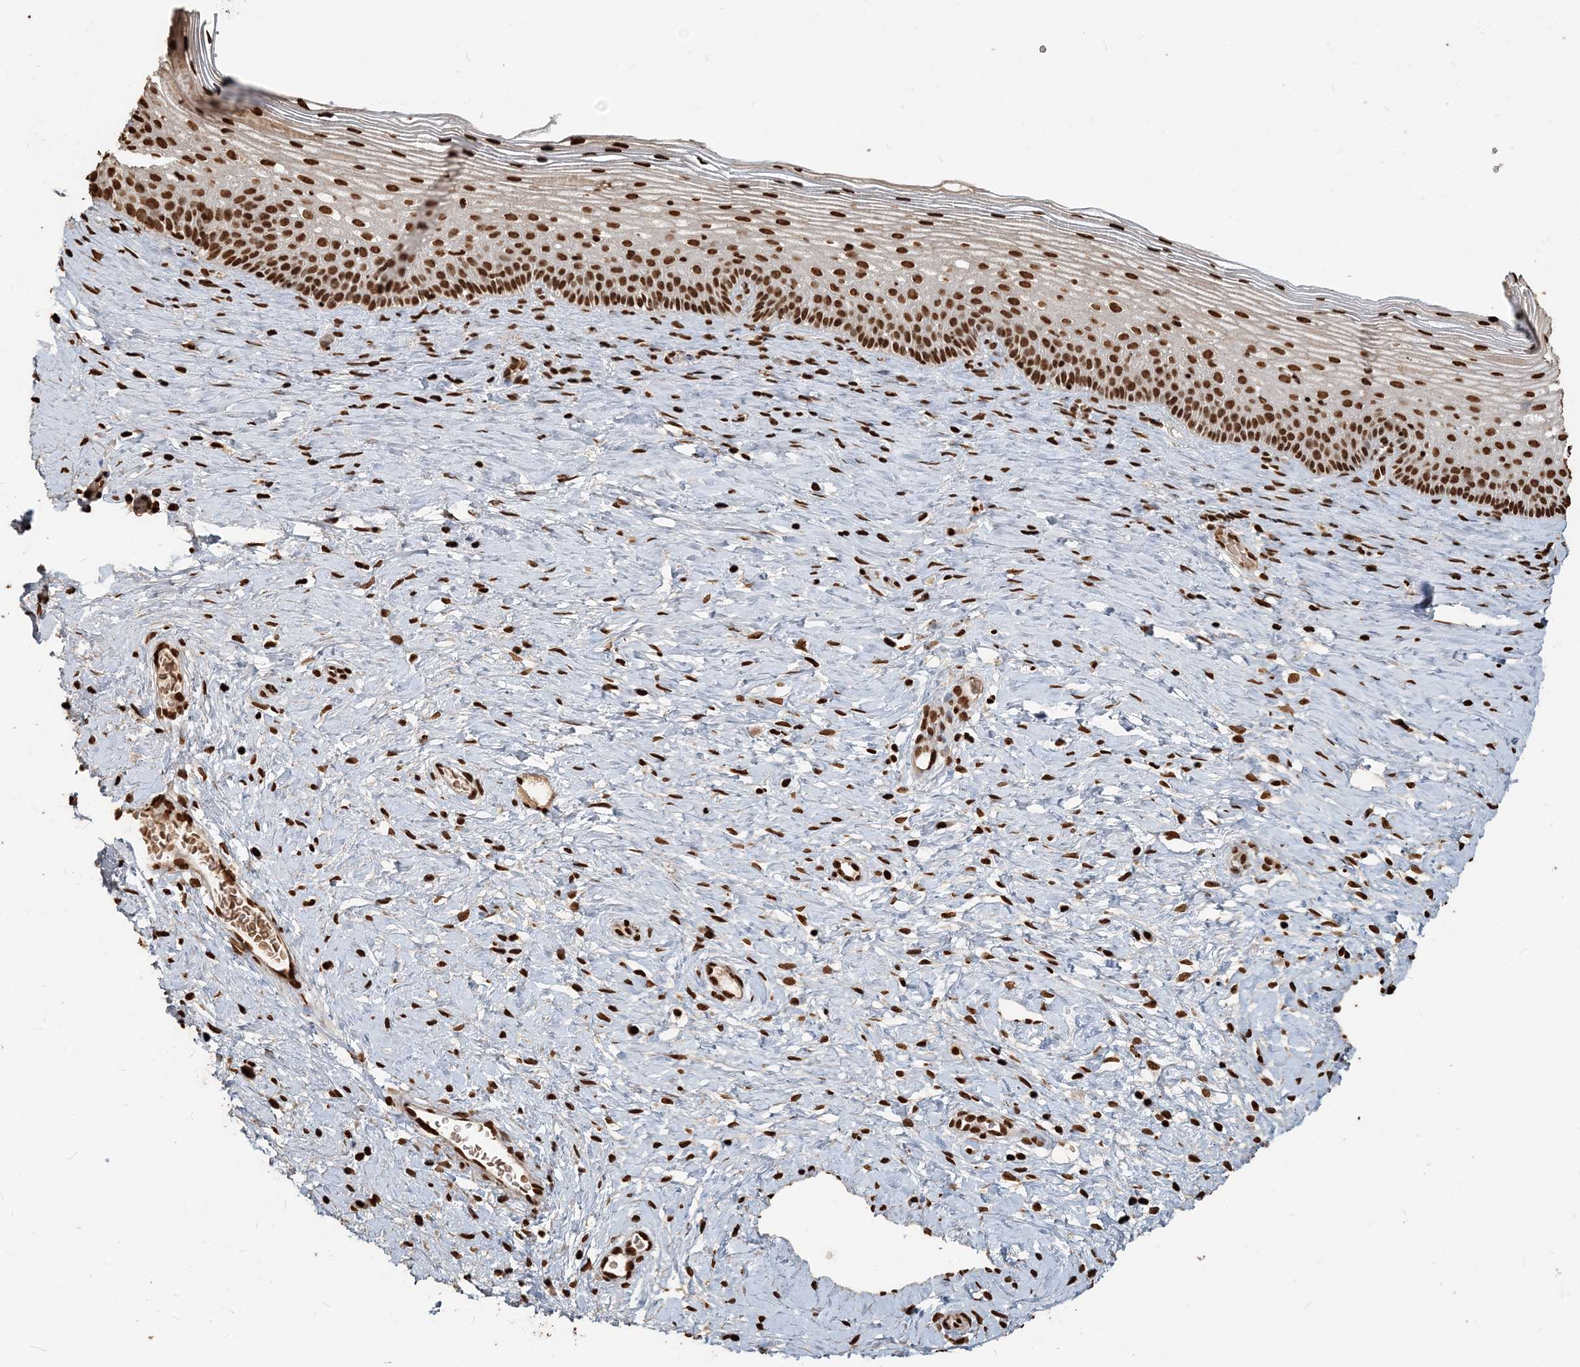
{"staining": {"intensity": "strong", "quantity": ">75%", "location": "nuclear"}, "tissue": "cervix", "cell_type": "Glandular cells", "image_type": "normal", "snomed": [{"axis": "morphology", "description": "Normal tissue, NOS"}, {"axis": "topography", "description": "Cervix"}], "caption": "Protein analysis of unremarkable cervix reveals strong nuclear positivity in approximately >75% of glandular cells. Nuclei are stained in blue.", "gene": "H3", "patient": {"sex": "female", "age": 33}}